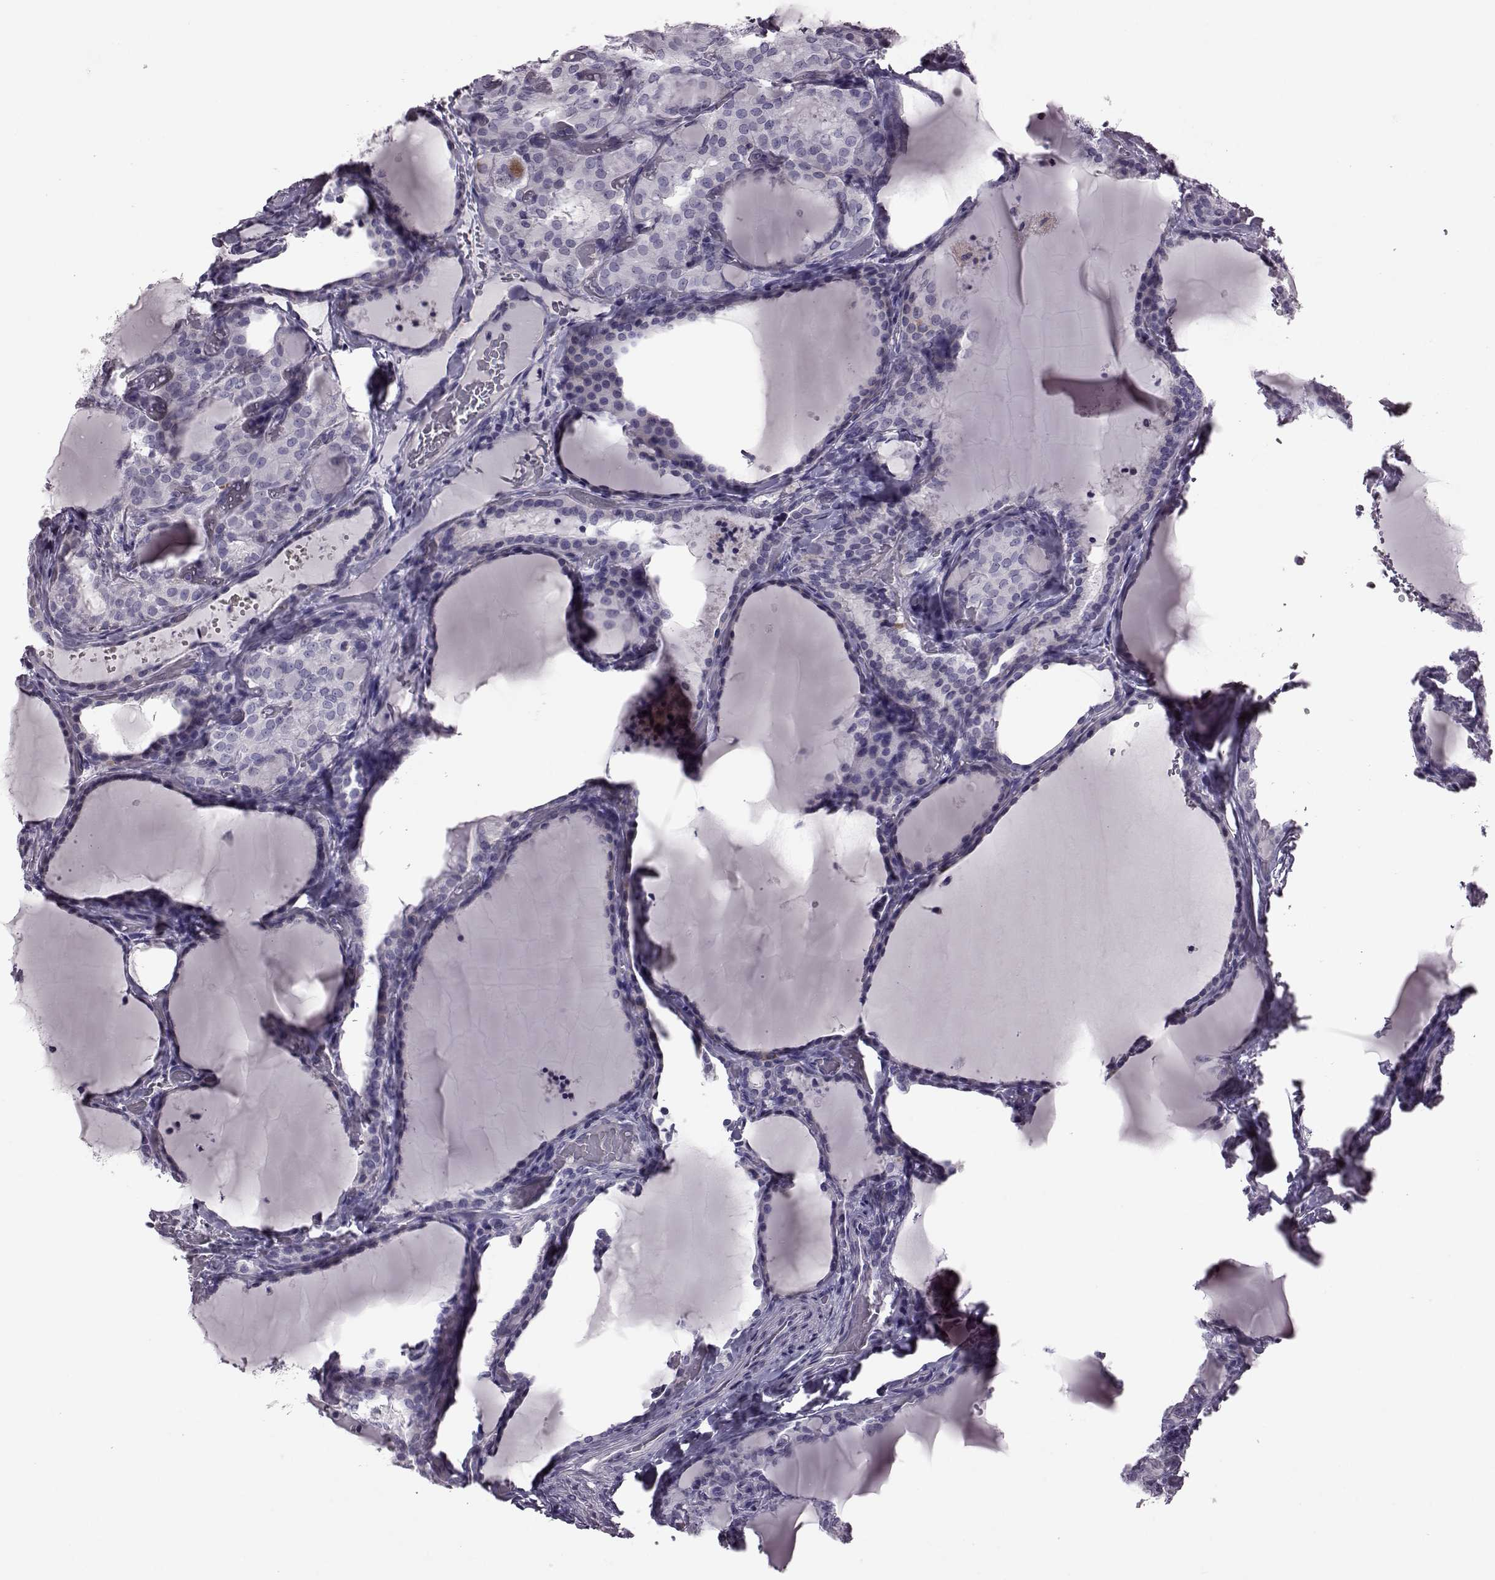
{"staining": {"intensity": "negative", "quantity": "none", "location": "none"}, "tissue": "thyroid cancer", "cell_type": "Tumor cells", "image_type": "cancer", "snomed": [{"axis": "morphology", "description": "Papillary adenocarcinoma, NOS"}, {"axis": "topography", "description": "Thyroid gland"}], "caption": "This is an immunohistochemistry (IHC) image of human thyroid cancer. There is no staining in tumor cells.", "gene": "RIMS2", "patient": {"sex": "male", "age": 20}}